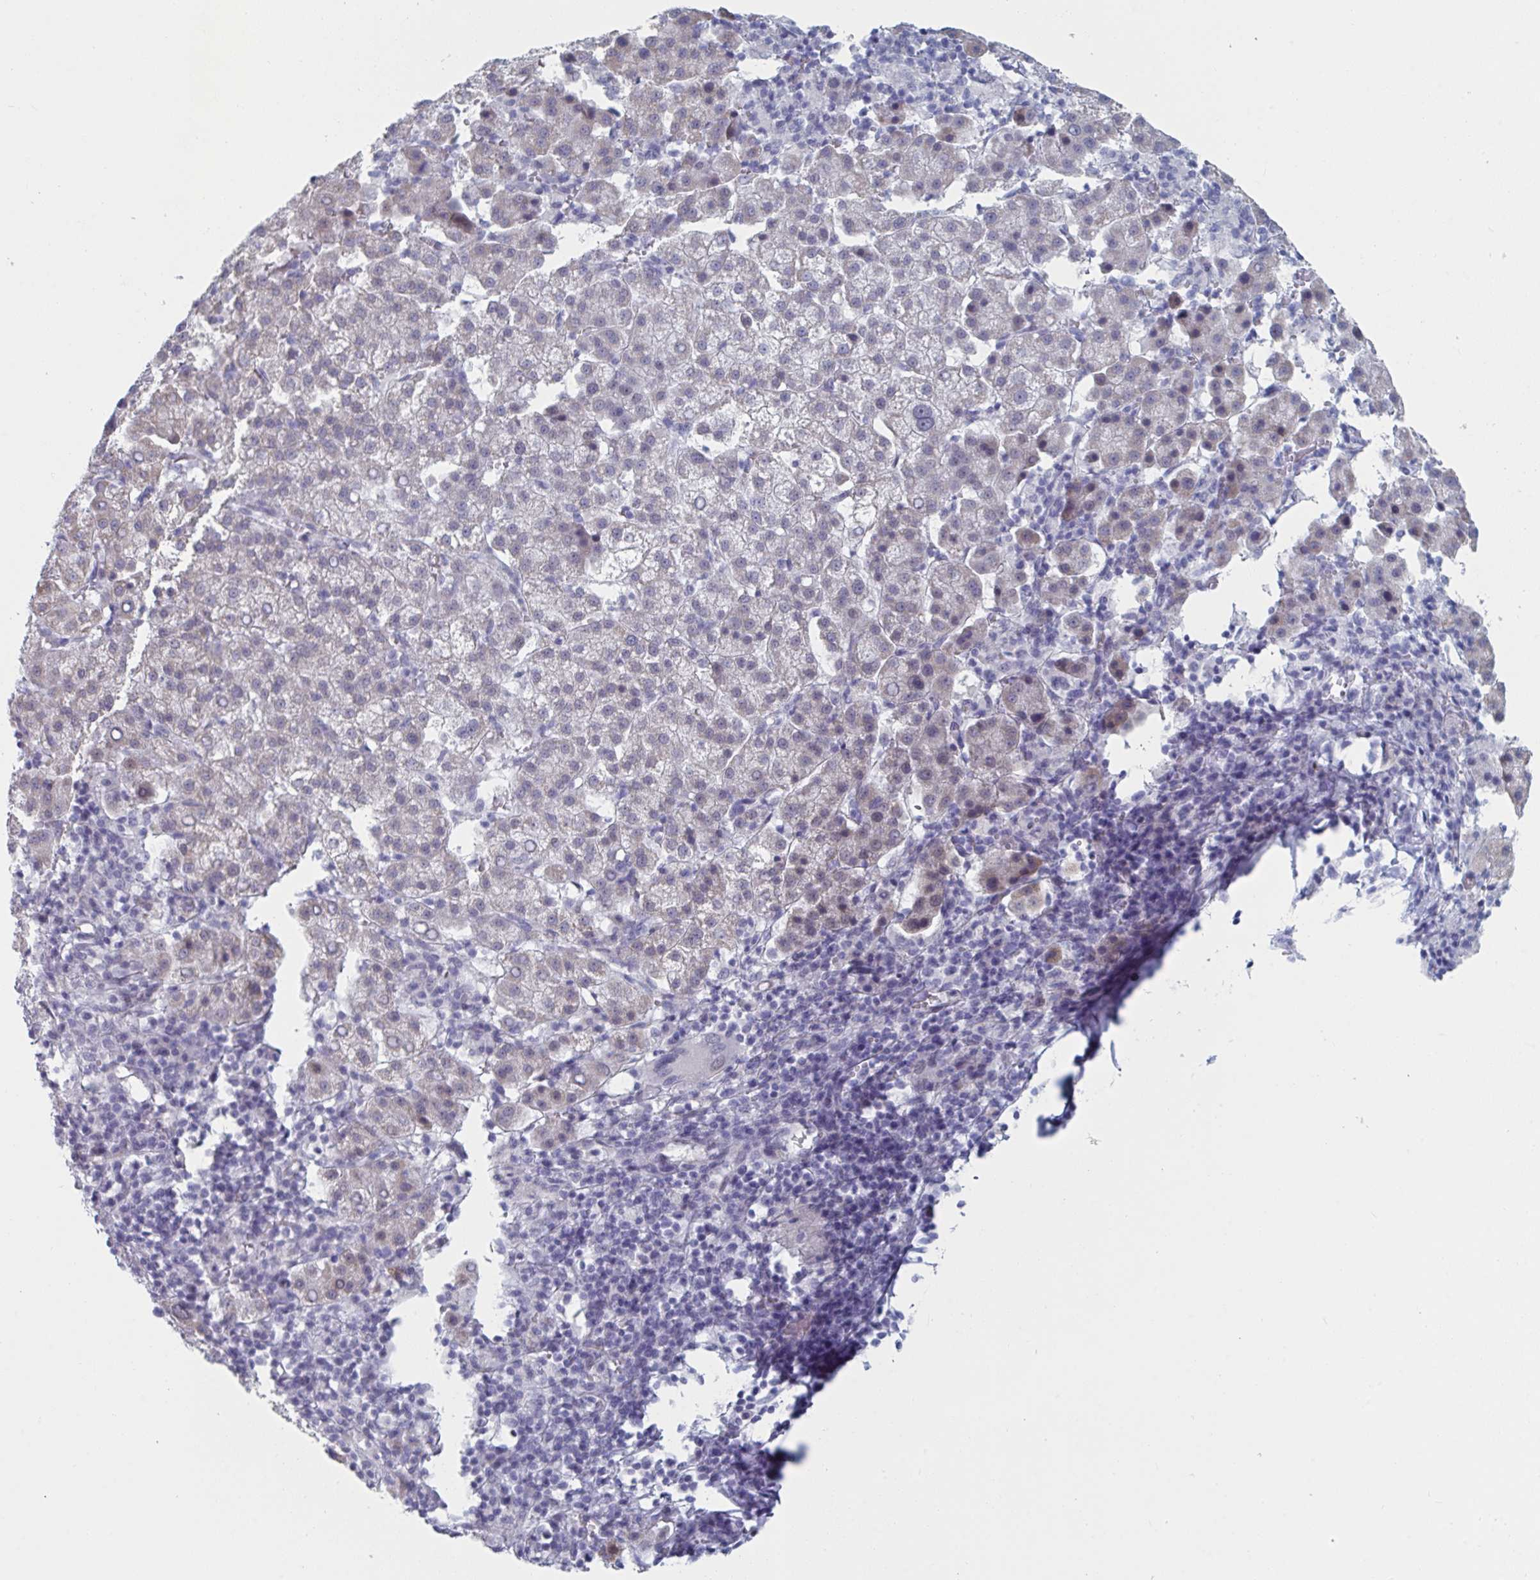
{"staining": {"intensity": "negative", "quantity": "none", "location": "none"}, "tissue": "liver cancer", "cell_type": "Tumor cells", "image_type": "cancer", "snomed": [{"axis": "morphology", "description": "Carcinoma, Hepatocellular, NOS"}, {"axis": "topography", "description": "Liver"}], "caption": "Liver hepatocellular carcinoma was stained to show a protein in brown. There is no significant positivity in tumor cells.", "gene": "FOXA1", "patient": {"sex": "female", "age": 58}}